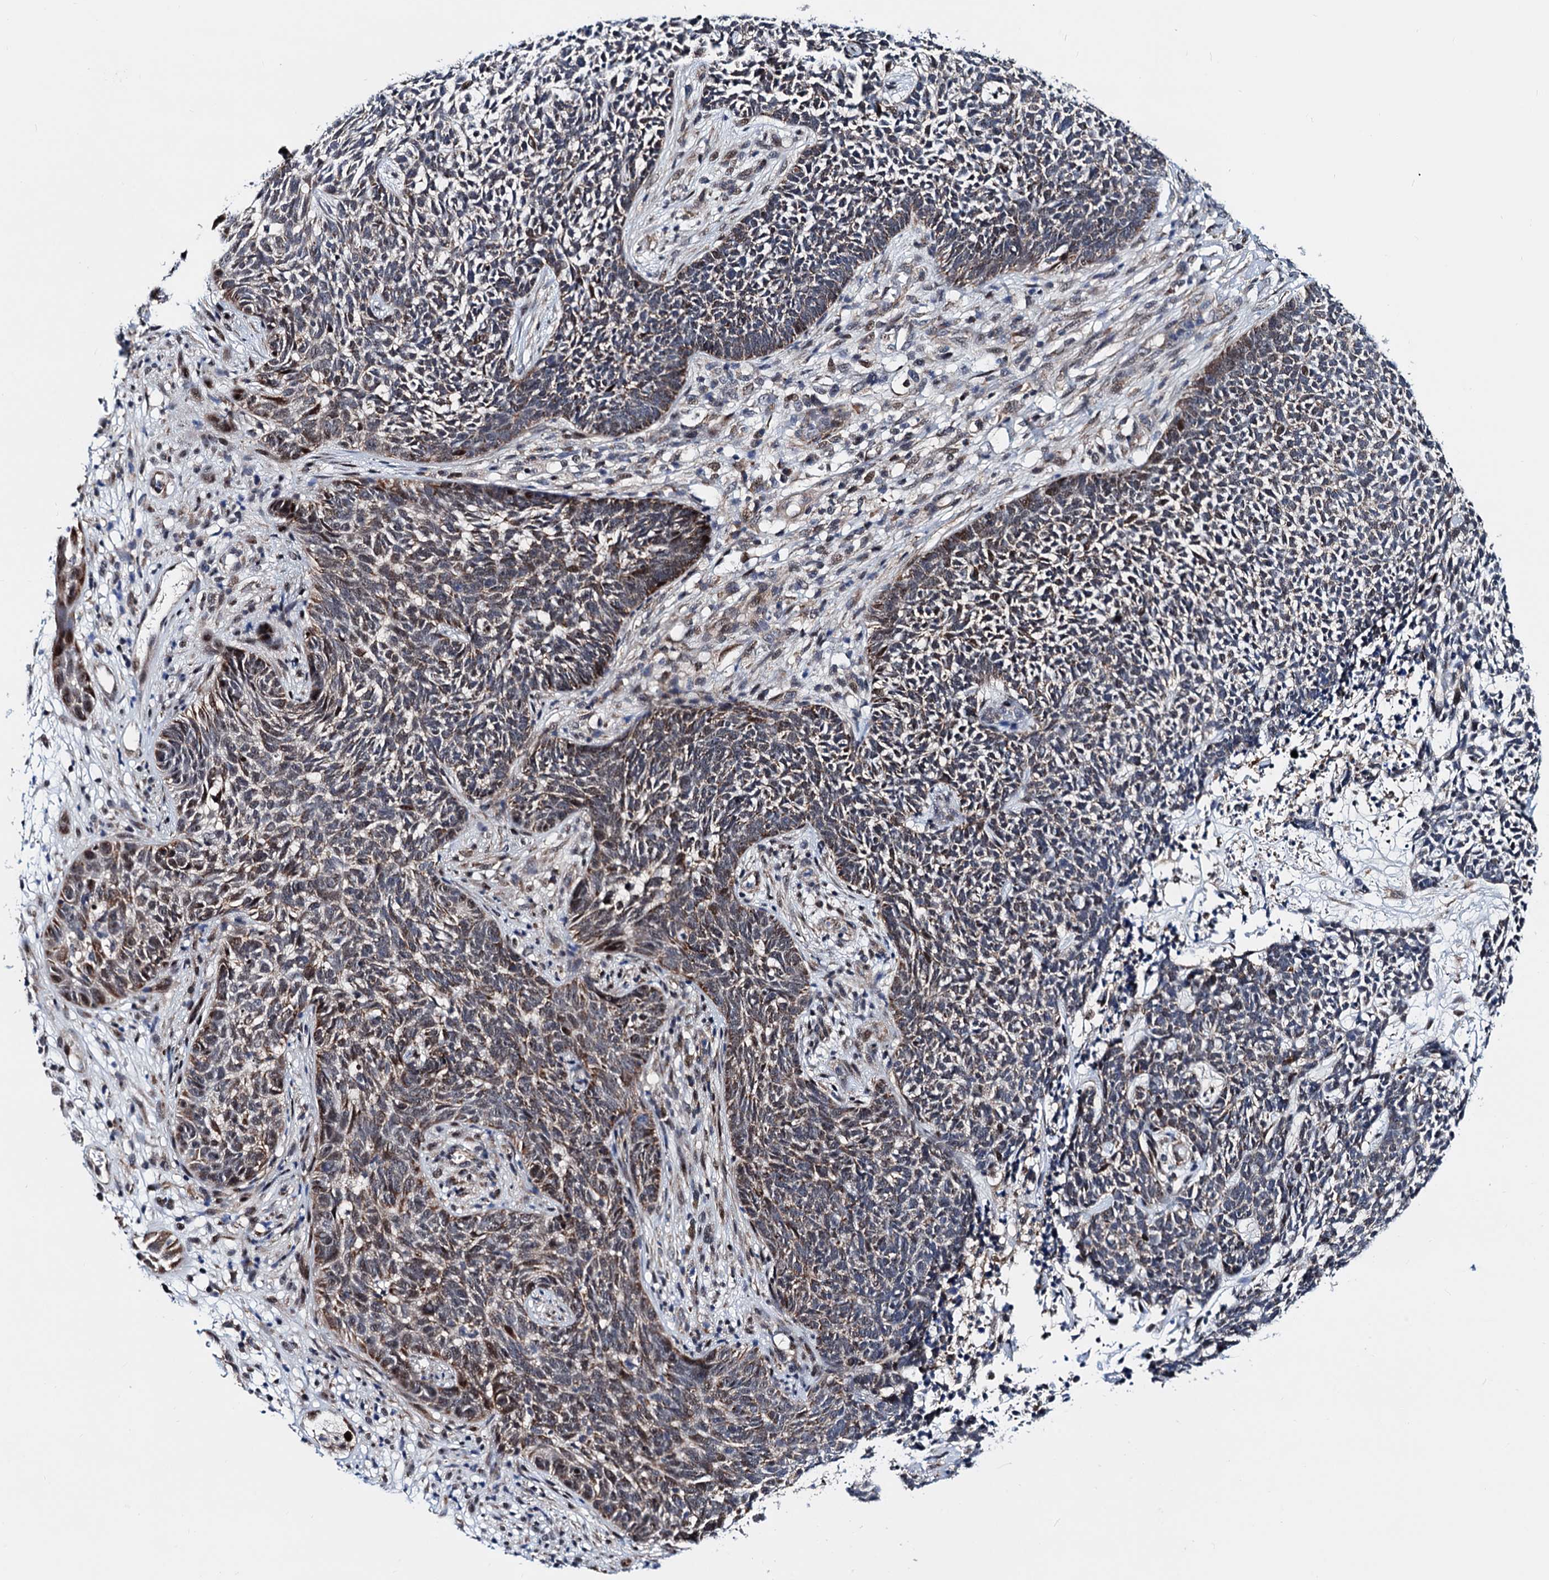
{"staining": {"intensity": "moderate", "quantity": "25%-75%", "location": "cytoplasmic/membranous,nuclear"}, "tissue": "skin cancer", "cell_type": "Tumor cells", "image_type": "cancer", "snomed": [{"axis": "morphology", "description": "Basal cell carcinoma"}, {"axis": "topography", "description": "Skin"}], "caption": "Human skin cancer (basal cell carcinoma) stained with a protein marker demonstrates moderate staining in tumor cells.", "gene": "COA4", "patient": {"sex": "female", "age": 84}}